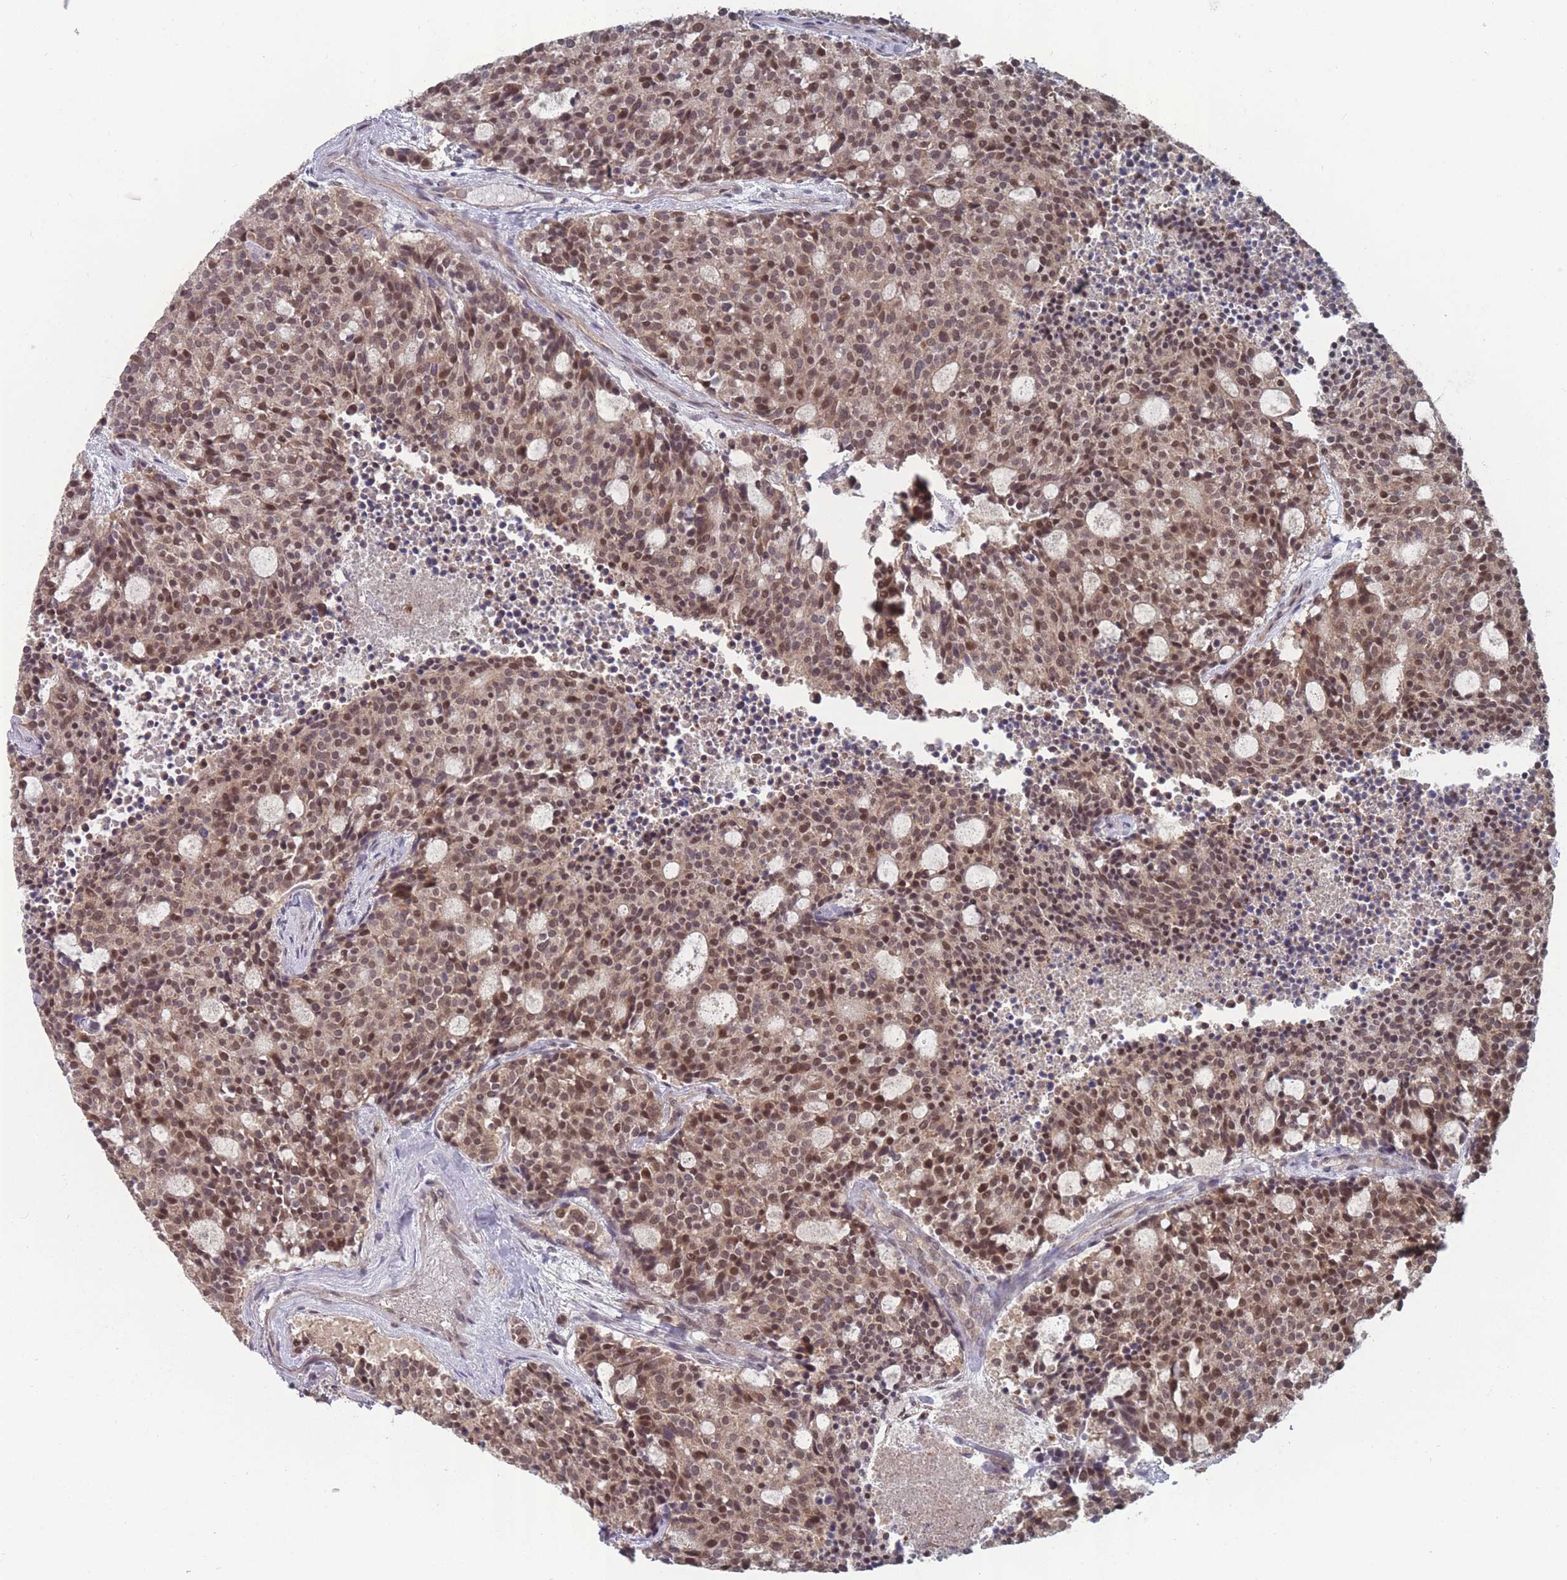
{"staining": {"intensity": "moderate", "quantity": ">75%", "location": "nuclear"}, "tissue": "carcinoid", "cell_type": "Tumor cells", "image_type": "cancer", "snomed": [{"axis": "morphology", "description": "Carcinoid, malignant, NOS"}, {"axis": "topography", "description": "Pancreas"}], "caption": "This micrograph exhibits immunohistochemistry (IHC) staining of human carcinoid, with medium moderate nuclear expression in about >75% of tumor cells.", "gene": "CNTRL", "patient": {"sex": "female", "age": 54}}